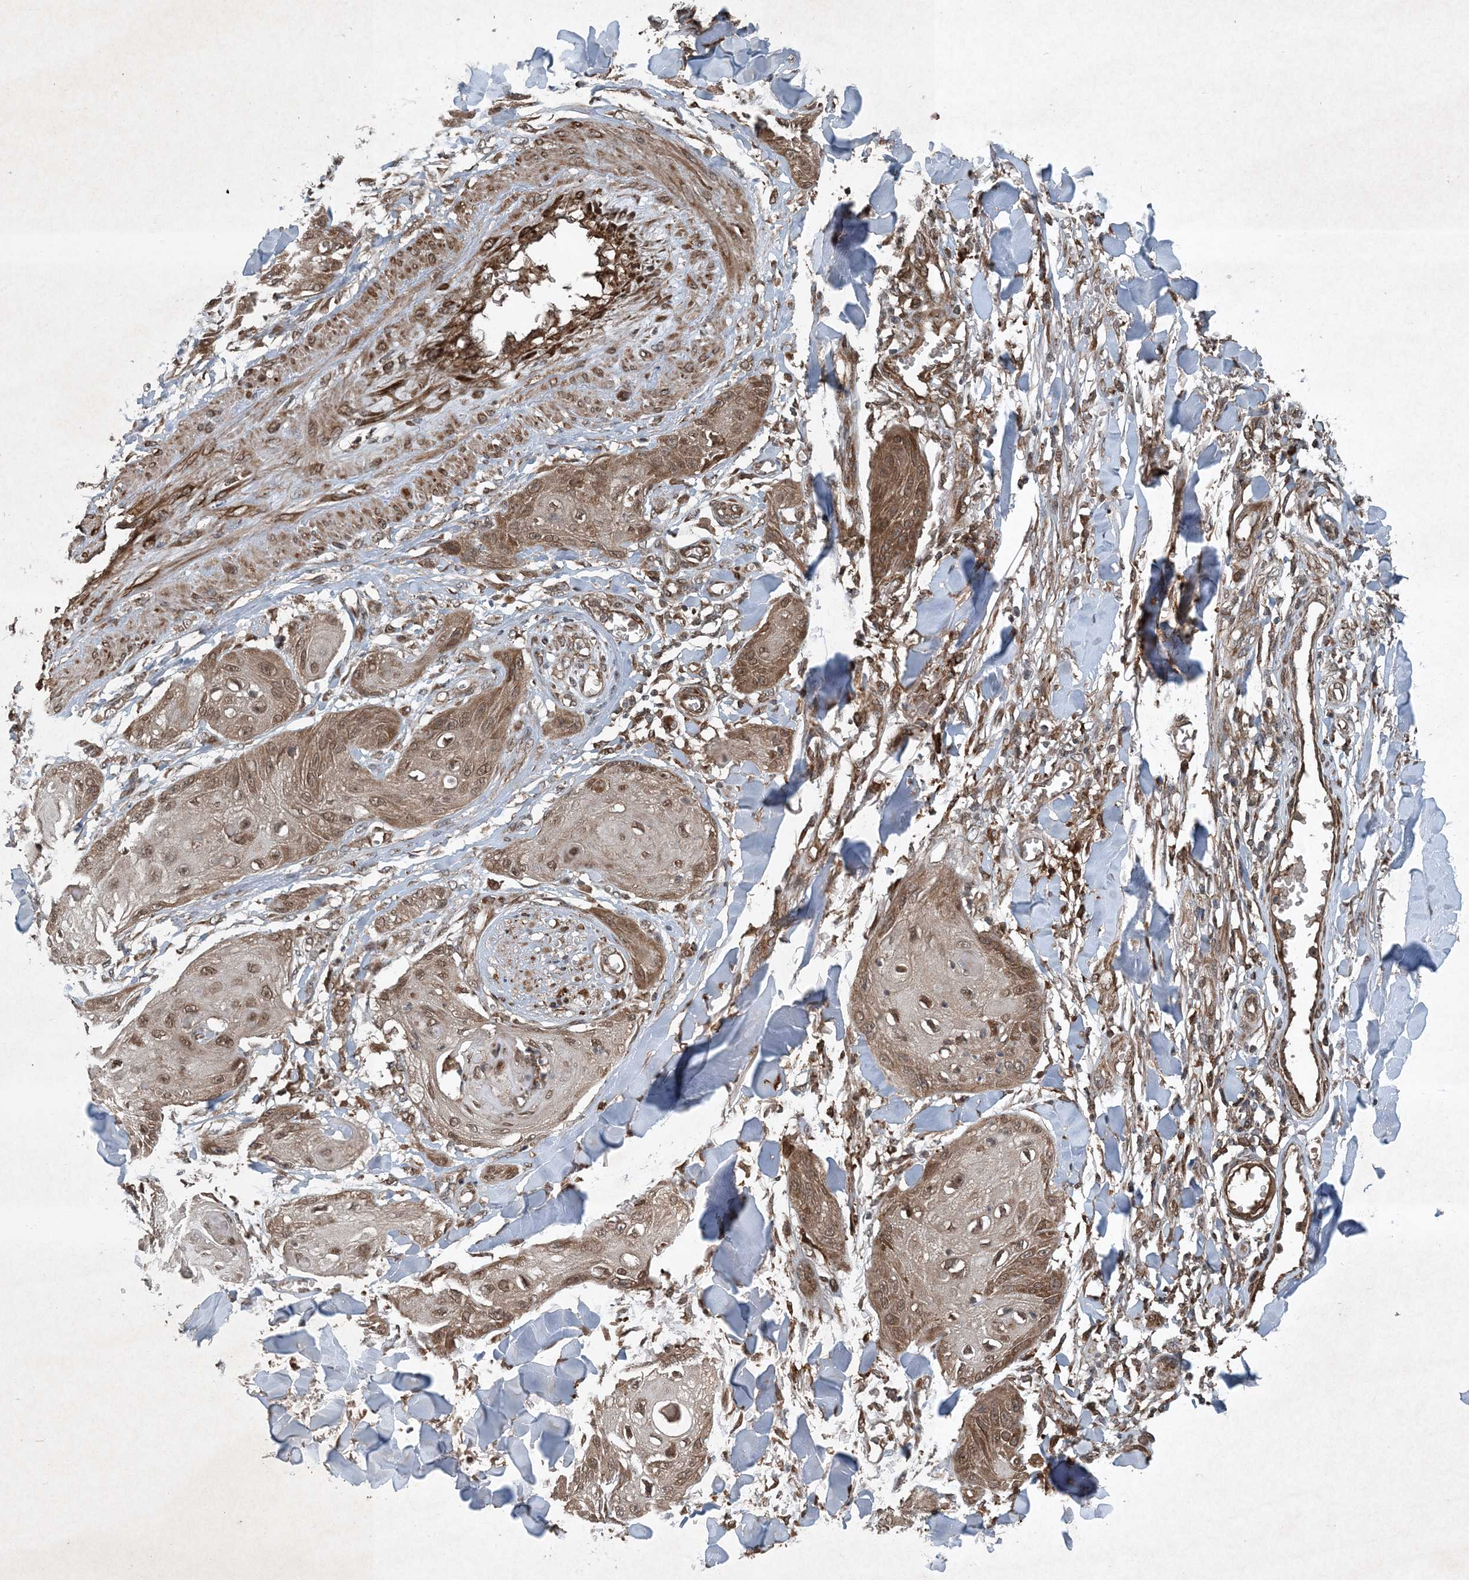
{"staining": {"intensity": "moderate", "quantity": ">75%", "location": "cytoplasmic/membranous,nuclear"}, "tissue": "skin cancer", "cell_type": "Tumor cells", "image_type": "cancer", "snomed": [{"axis": "morphology", "description": "Squamous cell carcinoma, NOS"}, {"axis": "topography", "description": "Skin"}], "caption": "An immunohistochemistry photomicrograph of tumor tissue is shown. Protein staining in brown highlights moderate cytoplasmic/membranous and nuclear positivity in skin squamous cell carcinoma within tumor cells.", "gene": "GNG5", "patient": {"sex": "male", "age": 74}}